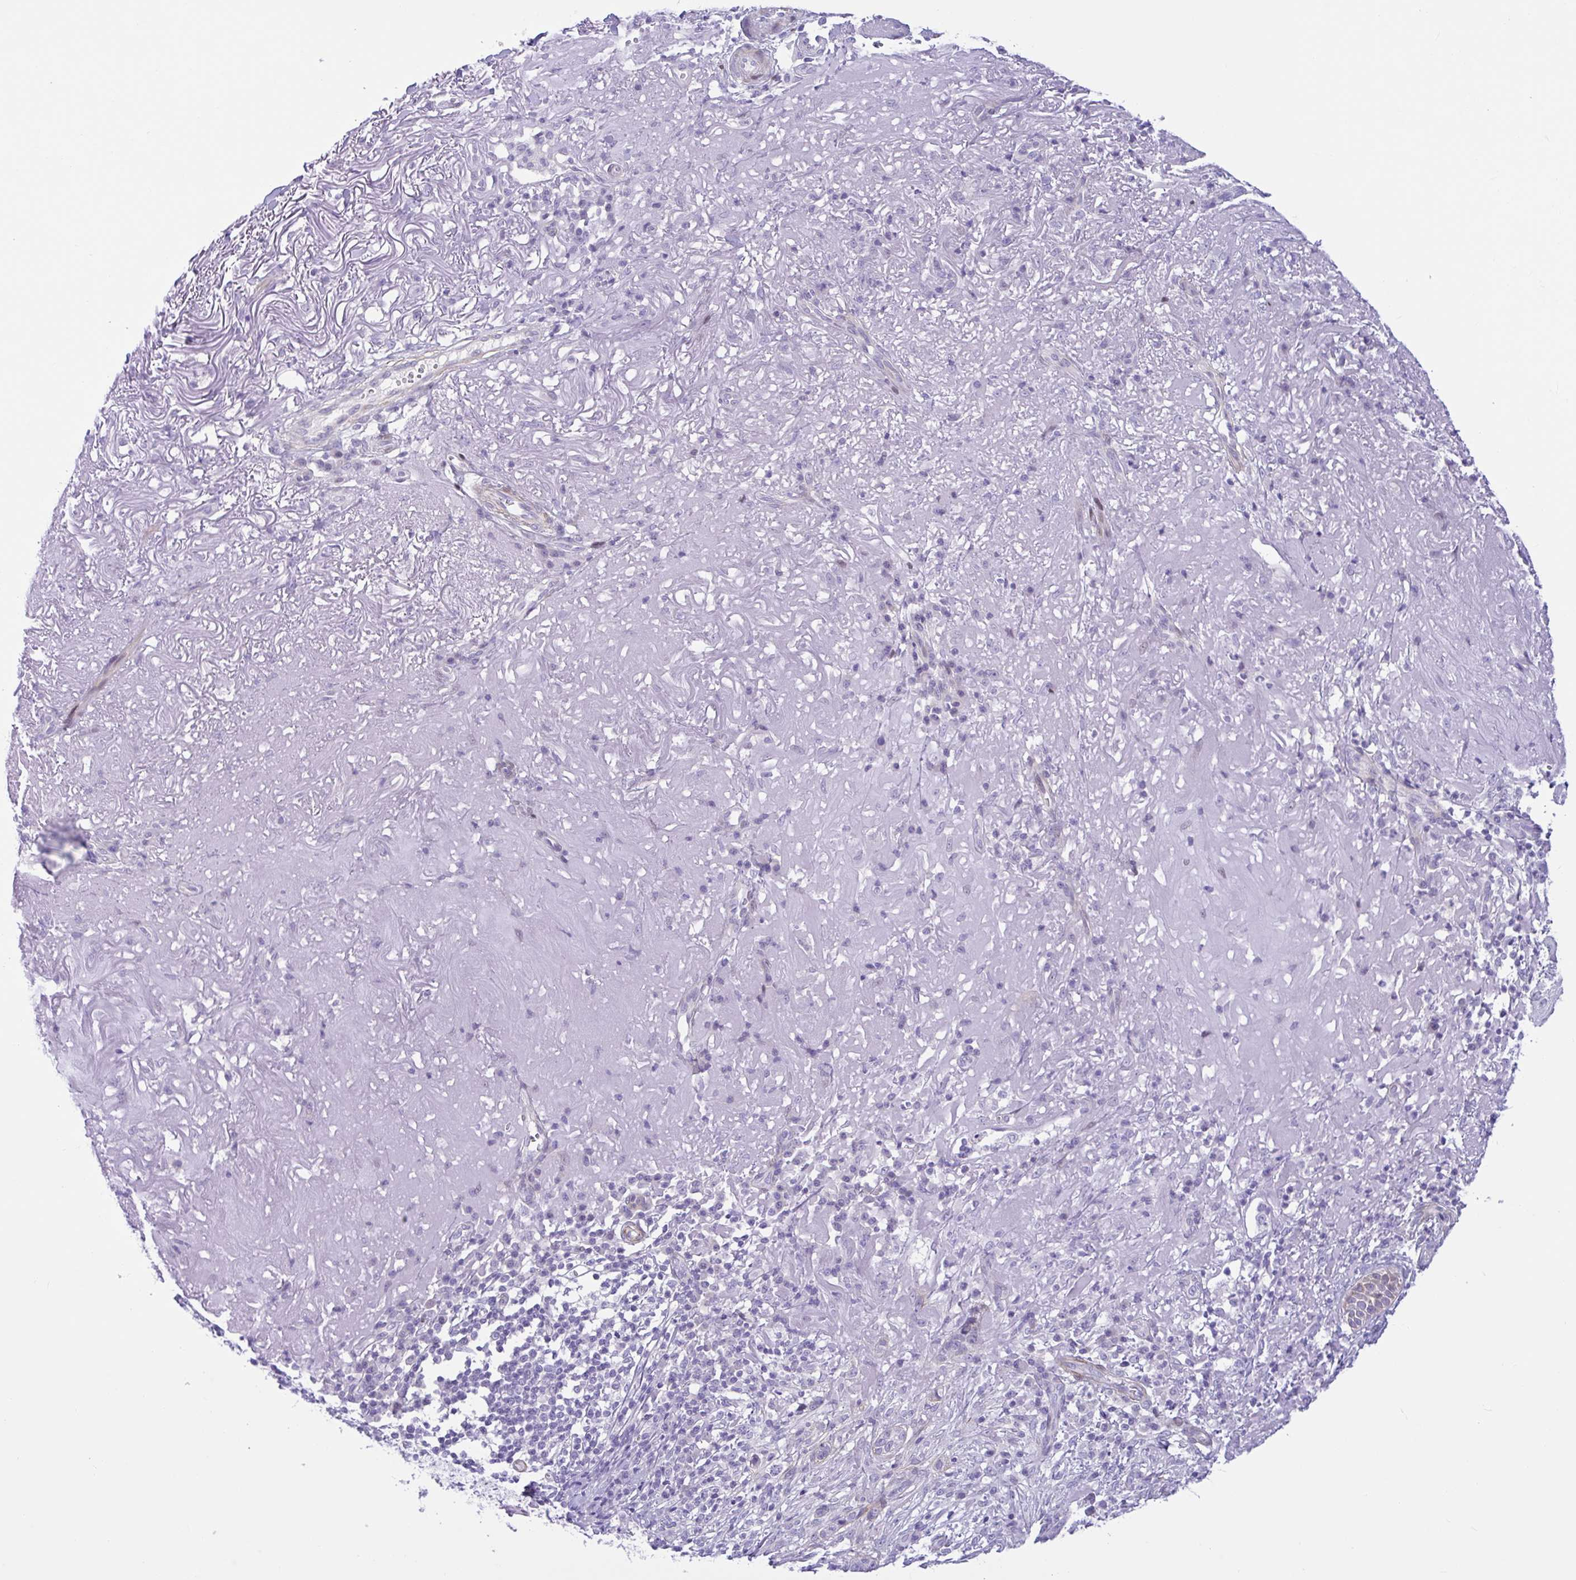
{"staining": {"intensity": "negative", "quantity": "none", "location": "none"}, "tissue": "skin cancer", "cell_type": "Tumor cells", "image_type": "cancer", "snomed": [{"axis": "morphology", "description": "Basal cell carcinoma"}, {"axis": "topography", "description": "Skin"}, {"axis": "topography", "description": "Skin of face"}], "caption": "Immunohistochemical staining of basal cell carcinoma (skin) shows no significant expression in tumor cells.", "gene": "AHCYL2", "patient": {"sex": "female", "age": 80}}